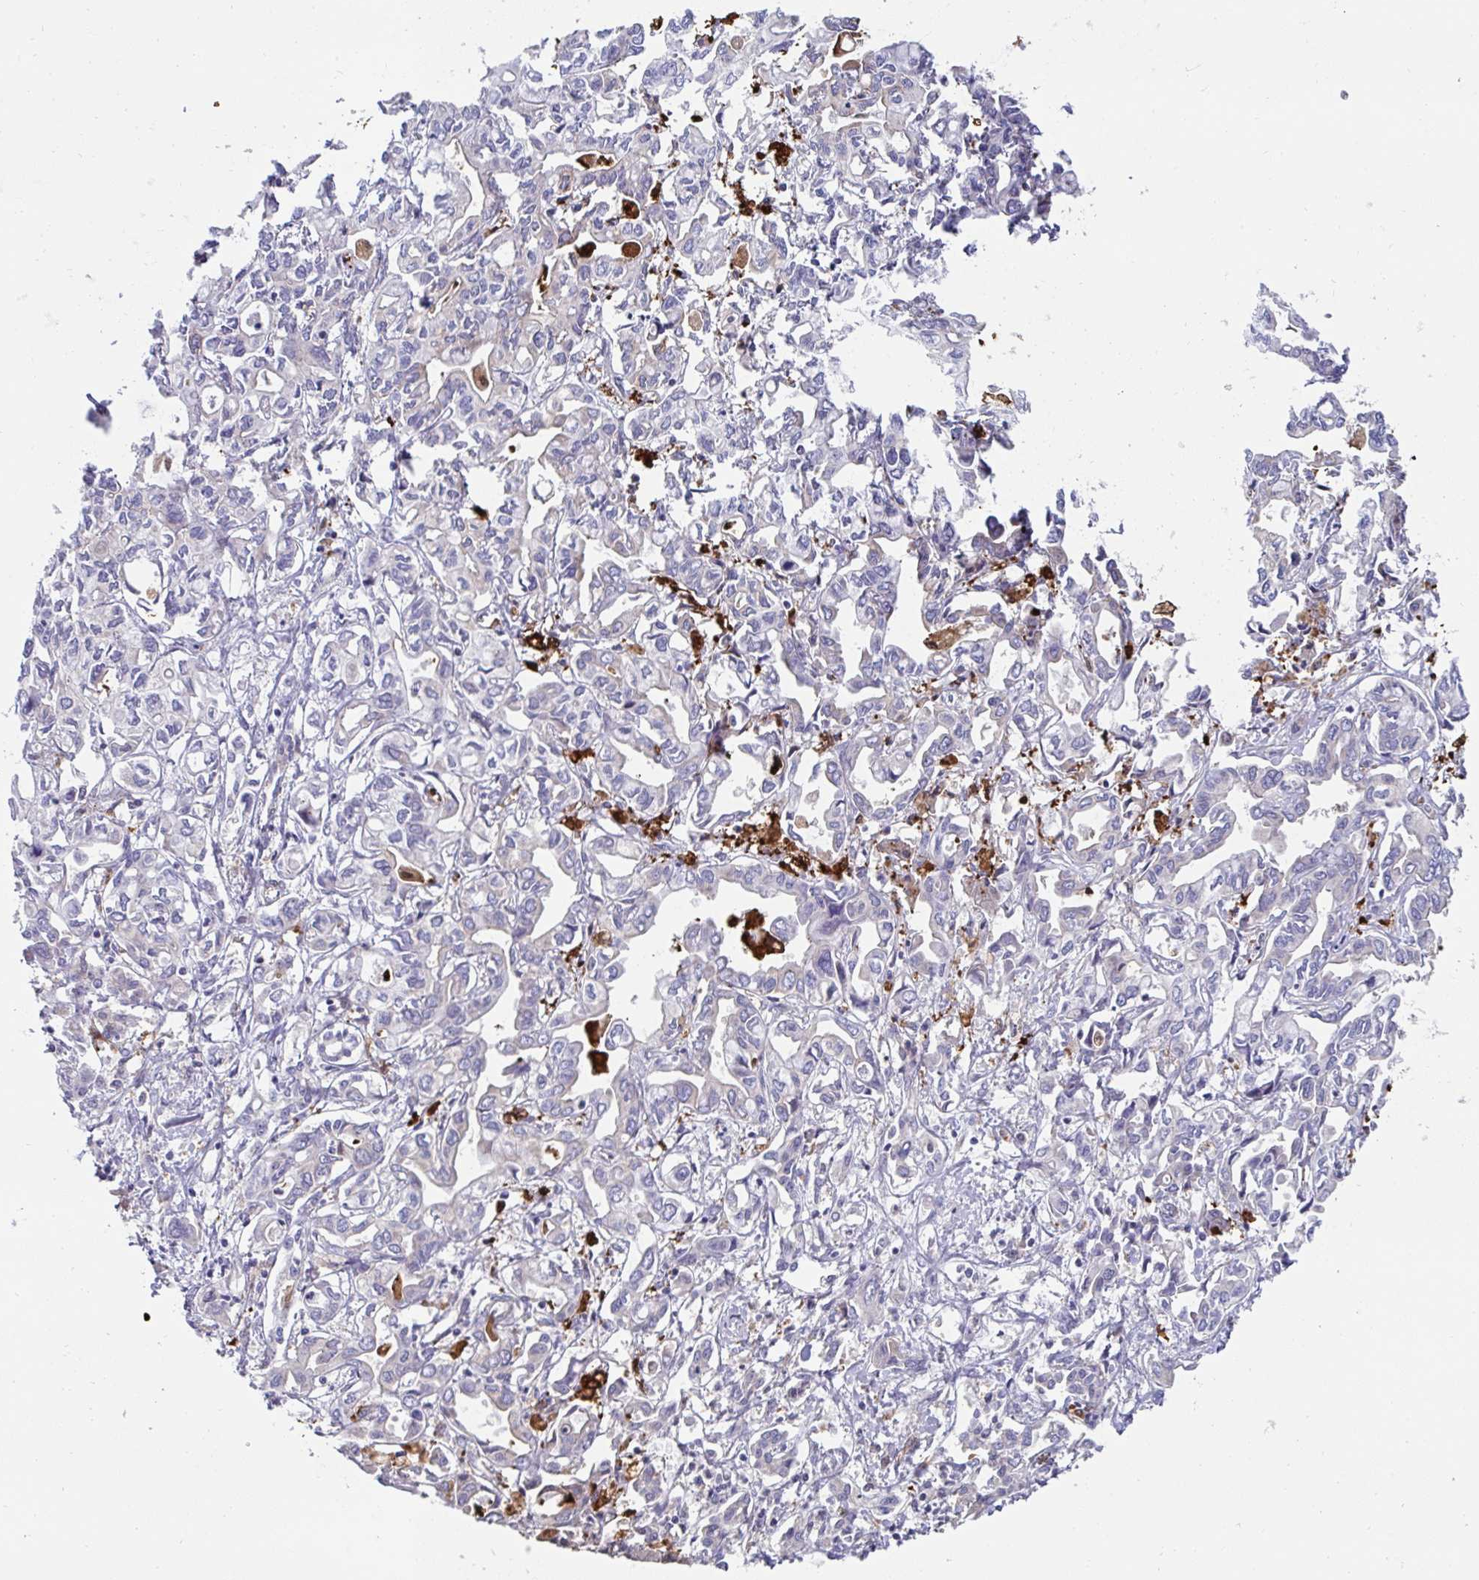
{"staining": {"intensity": "negative", "quantity": "none", "location": "none"}, "tissue": "liver cancer", "cell_type": "Tumor cells", "image_type": "cancer", "snomed": [{"axis": "morphology", "description": "Cholangiocarcinoma"}, {"axis": "topography", "description": "Liver"}], "caption": "An image of human liver cancer is negative for staining in tumor cells. Nuclei are stained in blue.", "gene": "FBXL13", "patient": {"sex": "female", "age": 64}}